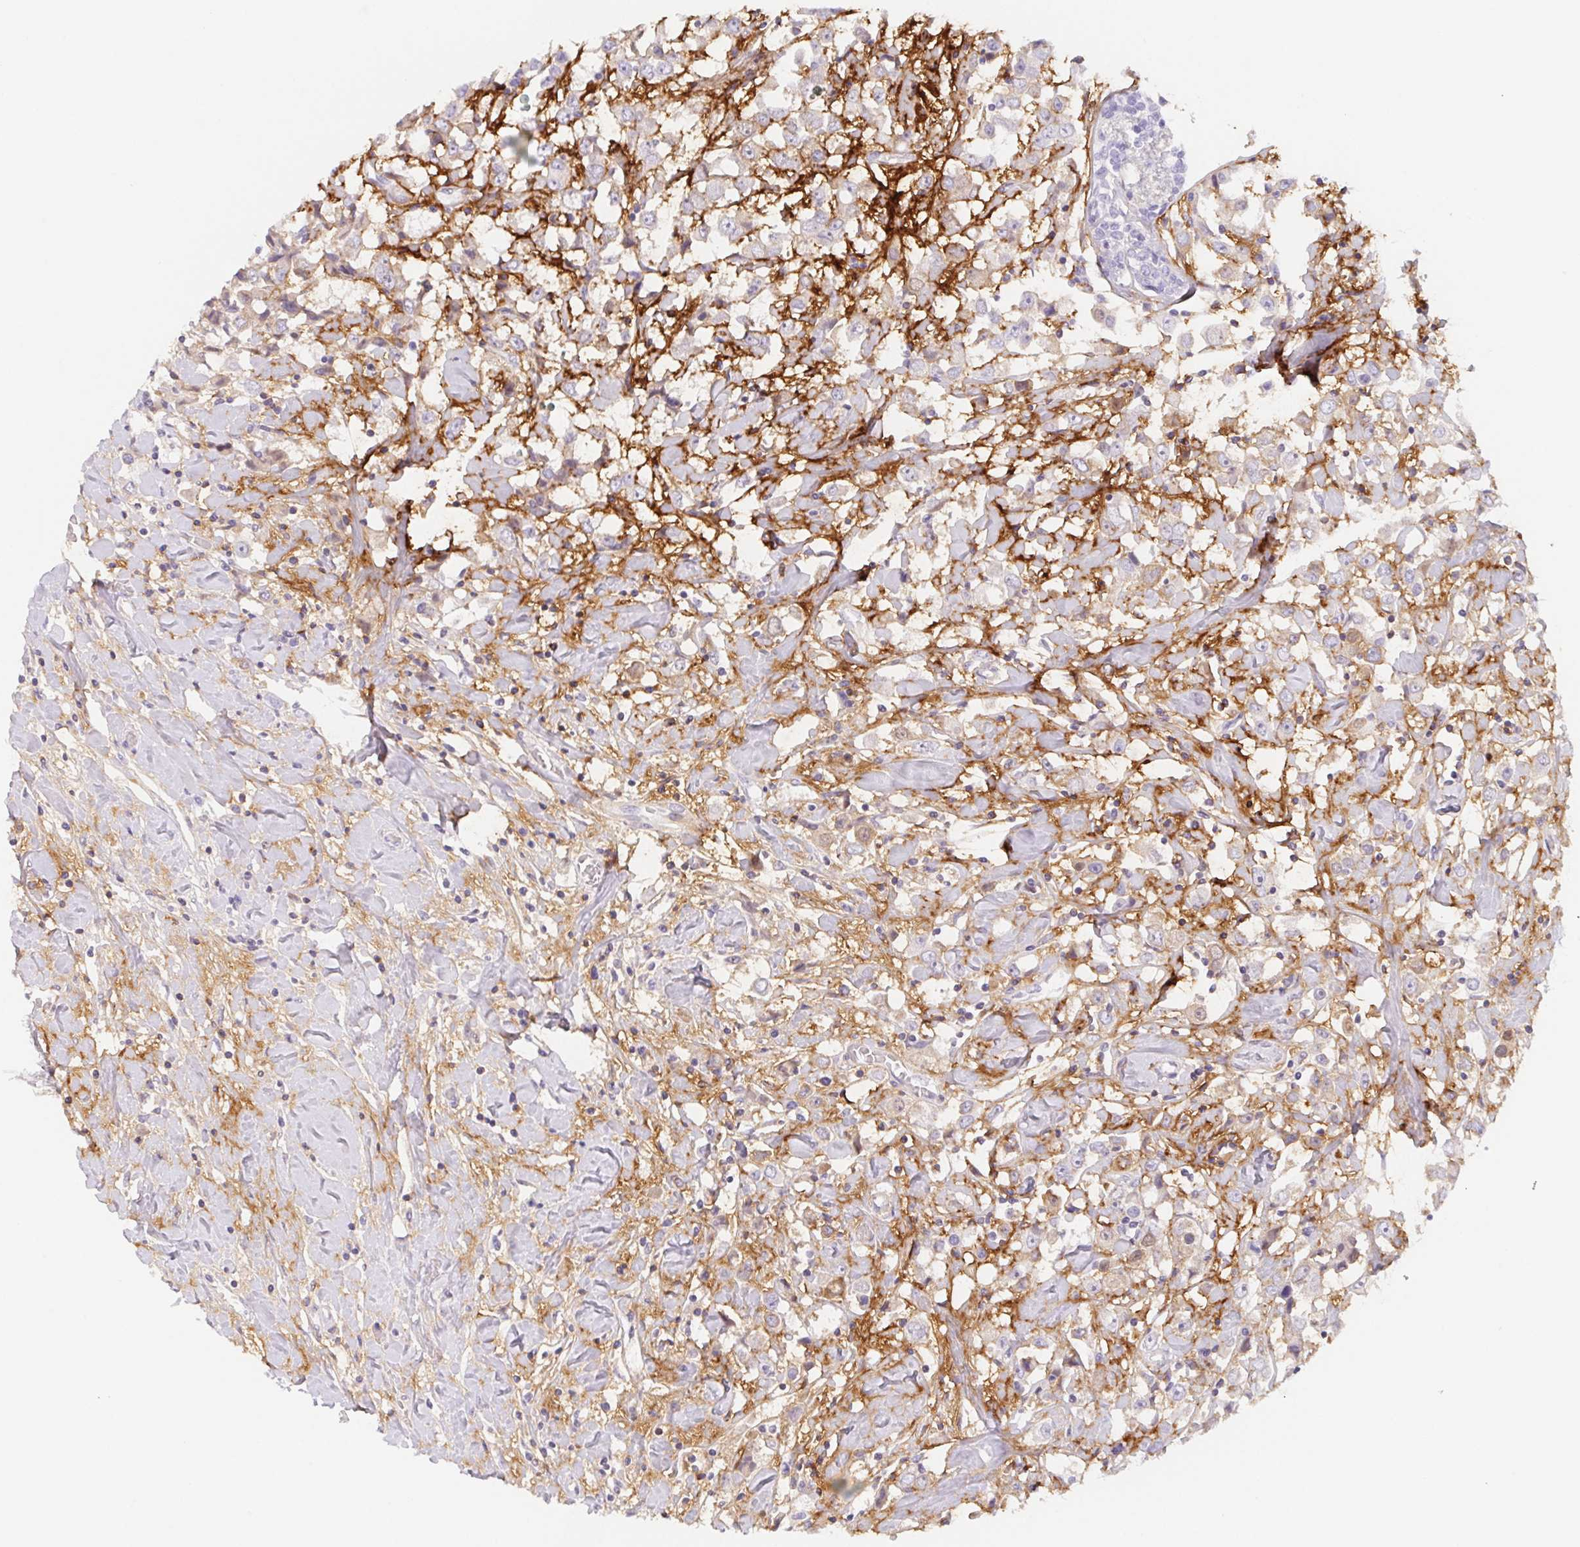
{"staining": {"intensity": "negative", "quantity": "none", "location": "none"}, "tissue": "breast cancer", "cell_type": "Tumor cells", "image_type": "cancer", "snomed": [{"axis": "morphology", "description": "Duct carcinoma"}, {"axis": "topography", "description": "Breast"}], "caption": "This is an immunohistochemistry micrograph of human breast cancer. There is no positivity in tumor cells.", "gene": "ITIH2", "patient": {"sex": "female", "age": 61}}